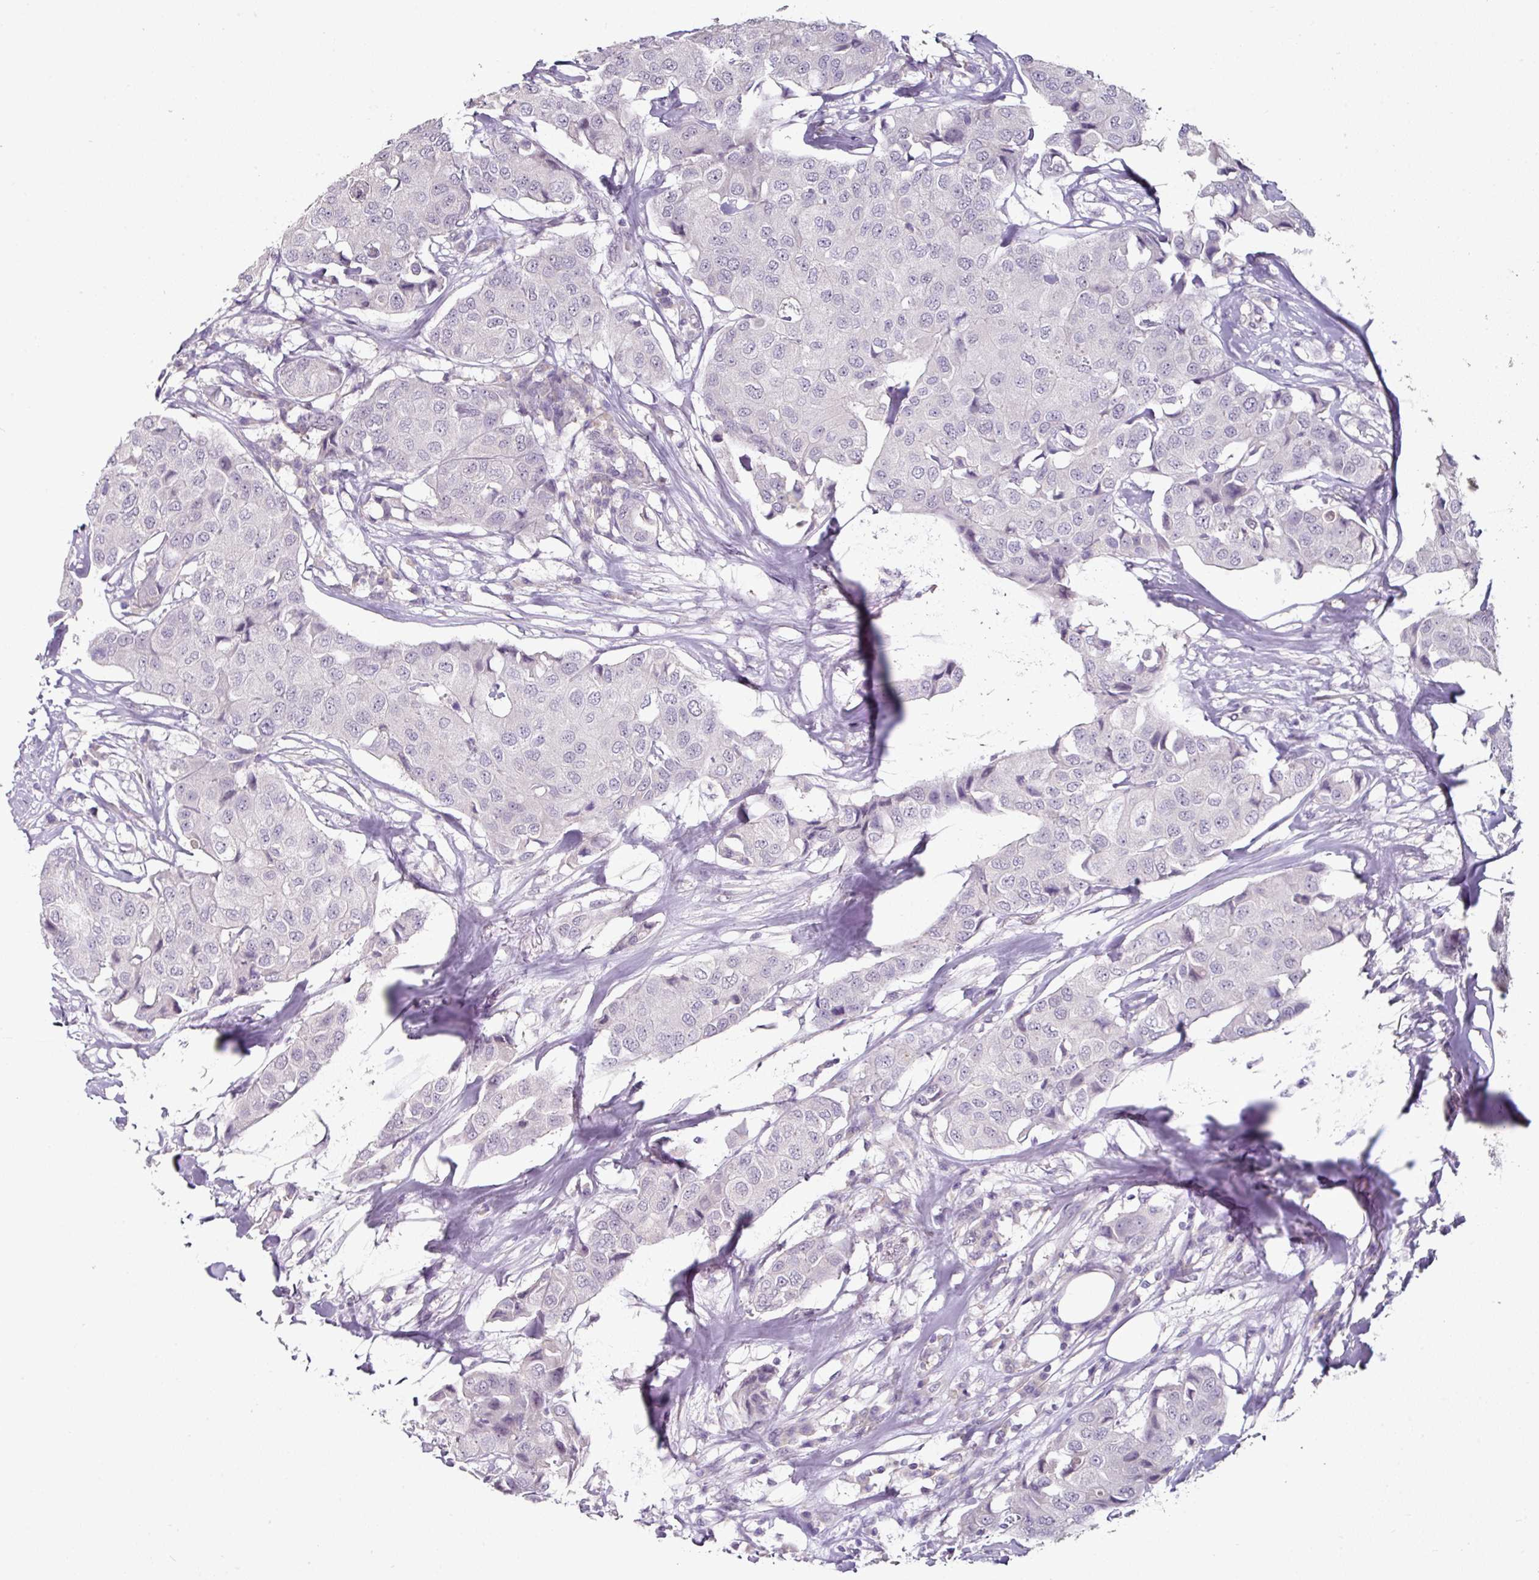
{"staining": {"intensity": "negative", "quantity": "none", "location": "none"}, "tissue": "breast cancer", "cell_type": "Tumor cells", "image_type": "cancer", "snomed": [{"axis": "morphology", "description": "Duct carcinoma"}, {"axis": "topography", "description": "Breast"}], "caption": "The immunohistochemistry (IHC) image has no significant staining in tumor cells of breast cancer (intraductal carcinoma) tissue. Brightfield microscopy of immunohistochemistry (IHC) stained with DAB (brown) and hematoxylin (blue), captured at high magnification.", "gene": "ELK1", "patient": {"sex": "female", "age": 80}}